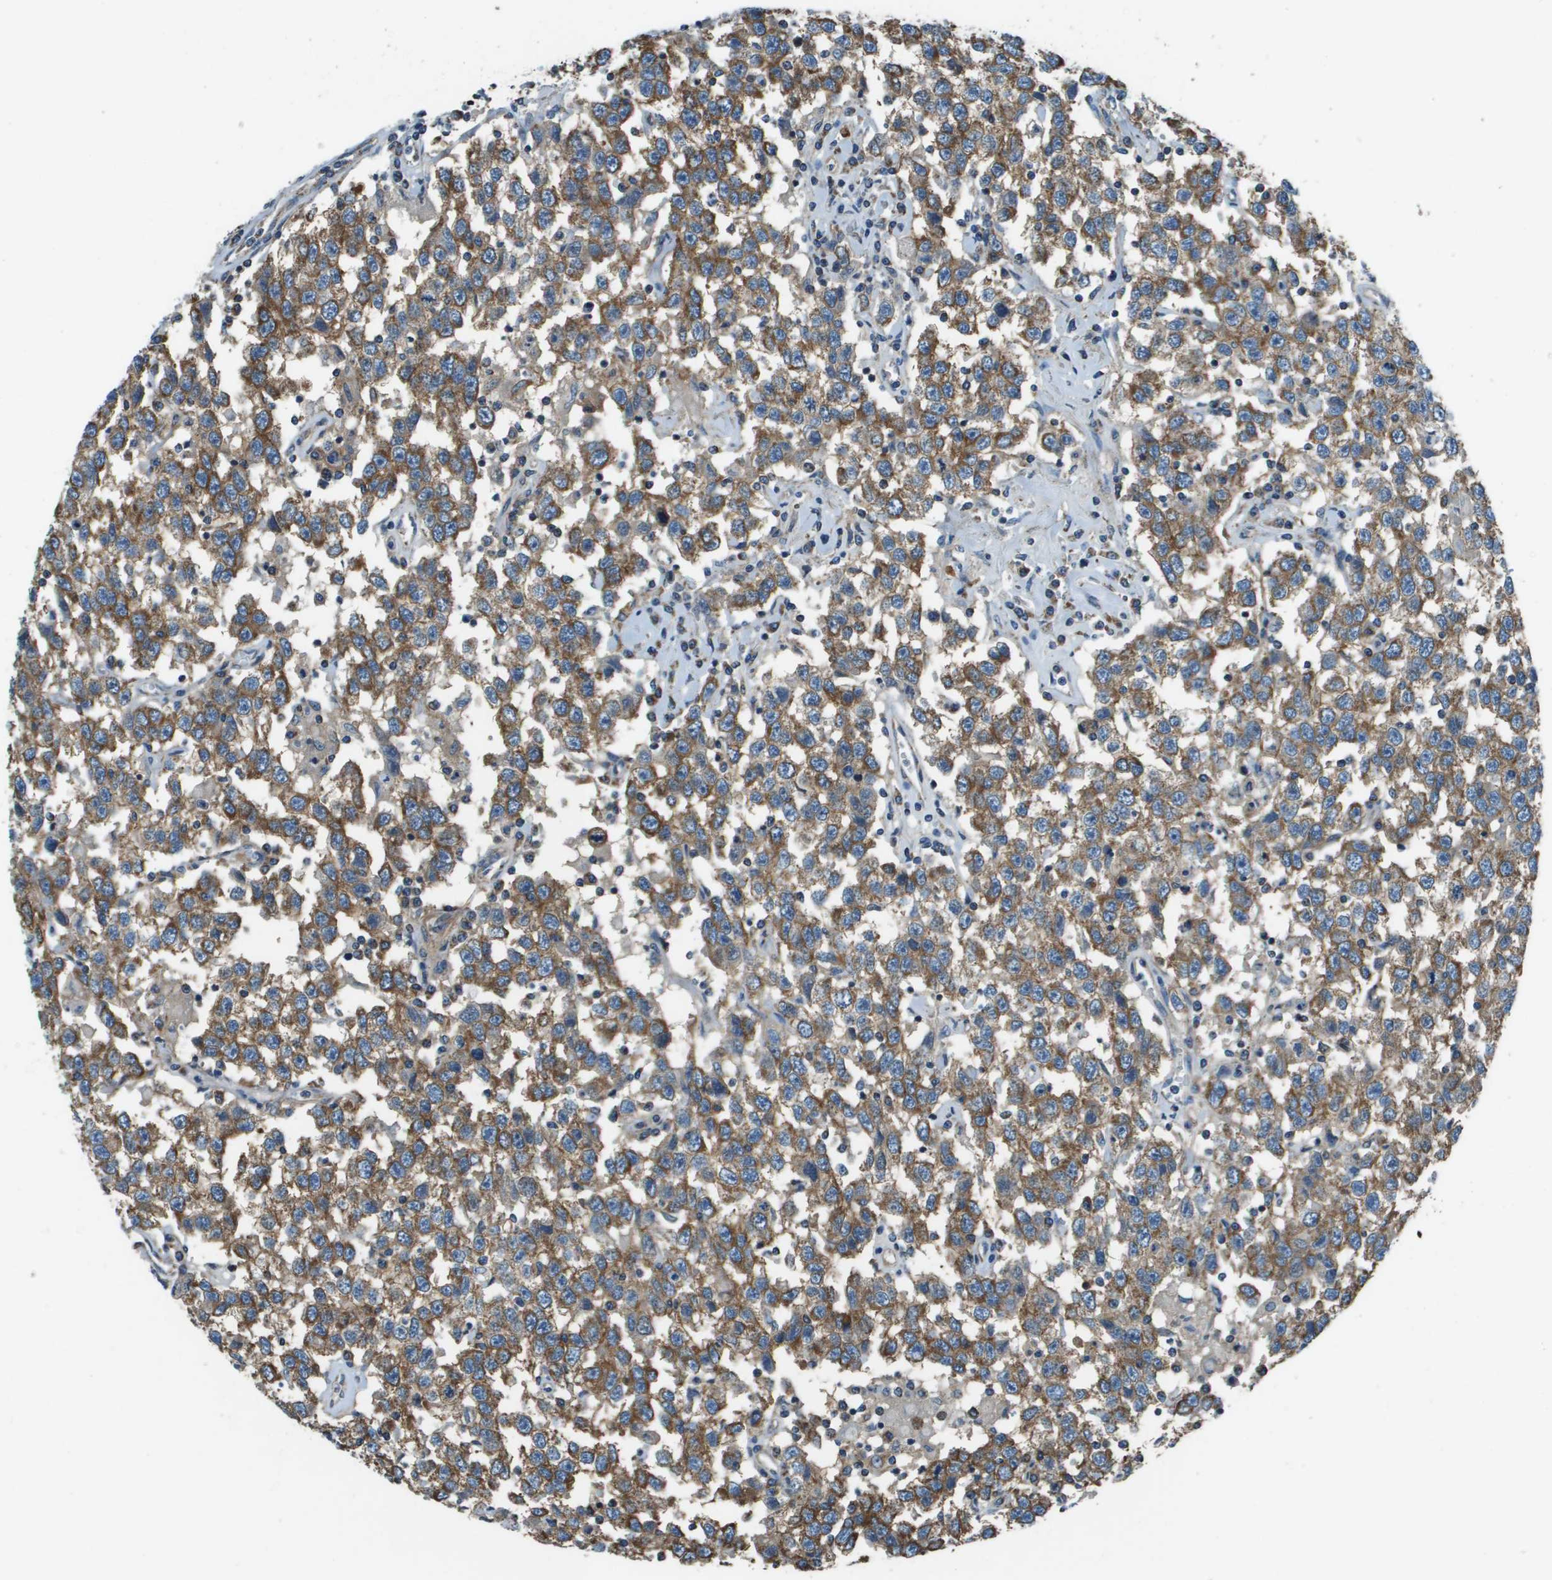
{"staining": {"intensity": "moderate", "quantity": ">75%", "location": "cytoplasmic/membranous"}, "tissue": "testis cancer", "cell_type": "Tumor cells", "image_type": "cancer", "snomed": [{"axis": "morphology", "description": "Seminoma, NOS"}, {"axis": "topography", "description": "Testis"}], "caption": "Testis cancer (seminoma) stained for a protein displays moderate cytoplasmic/membranous positivity in tumor cells.", "gene": "TMEM51", "patient": {"sex": "male", "age": 41}}